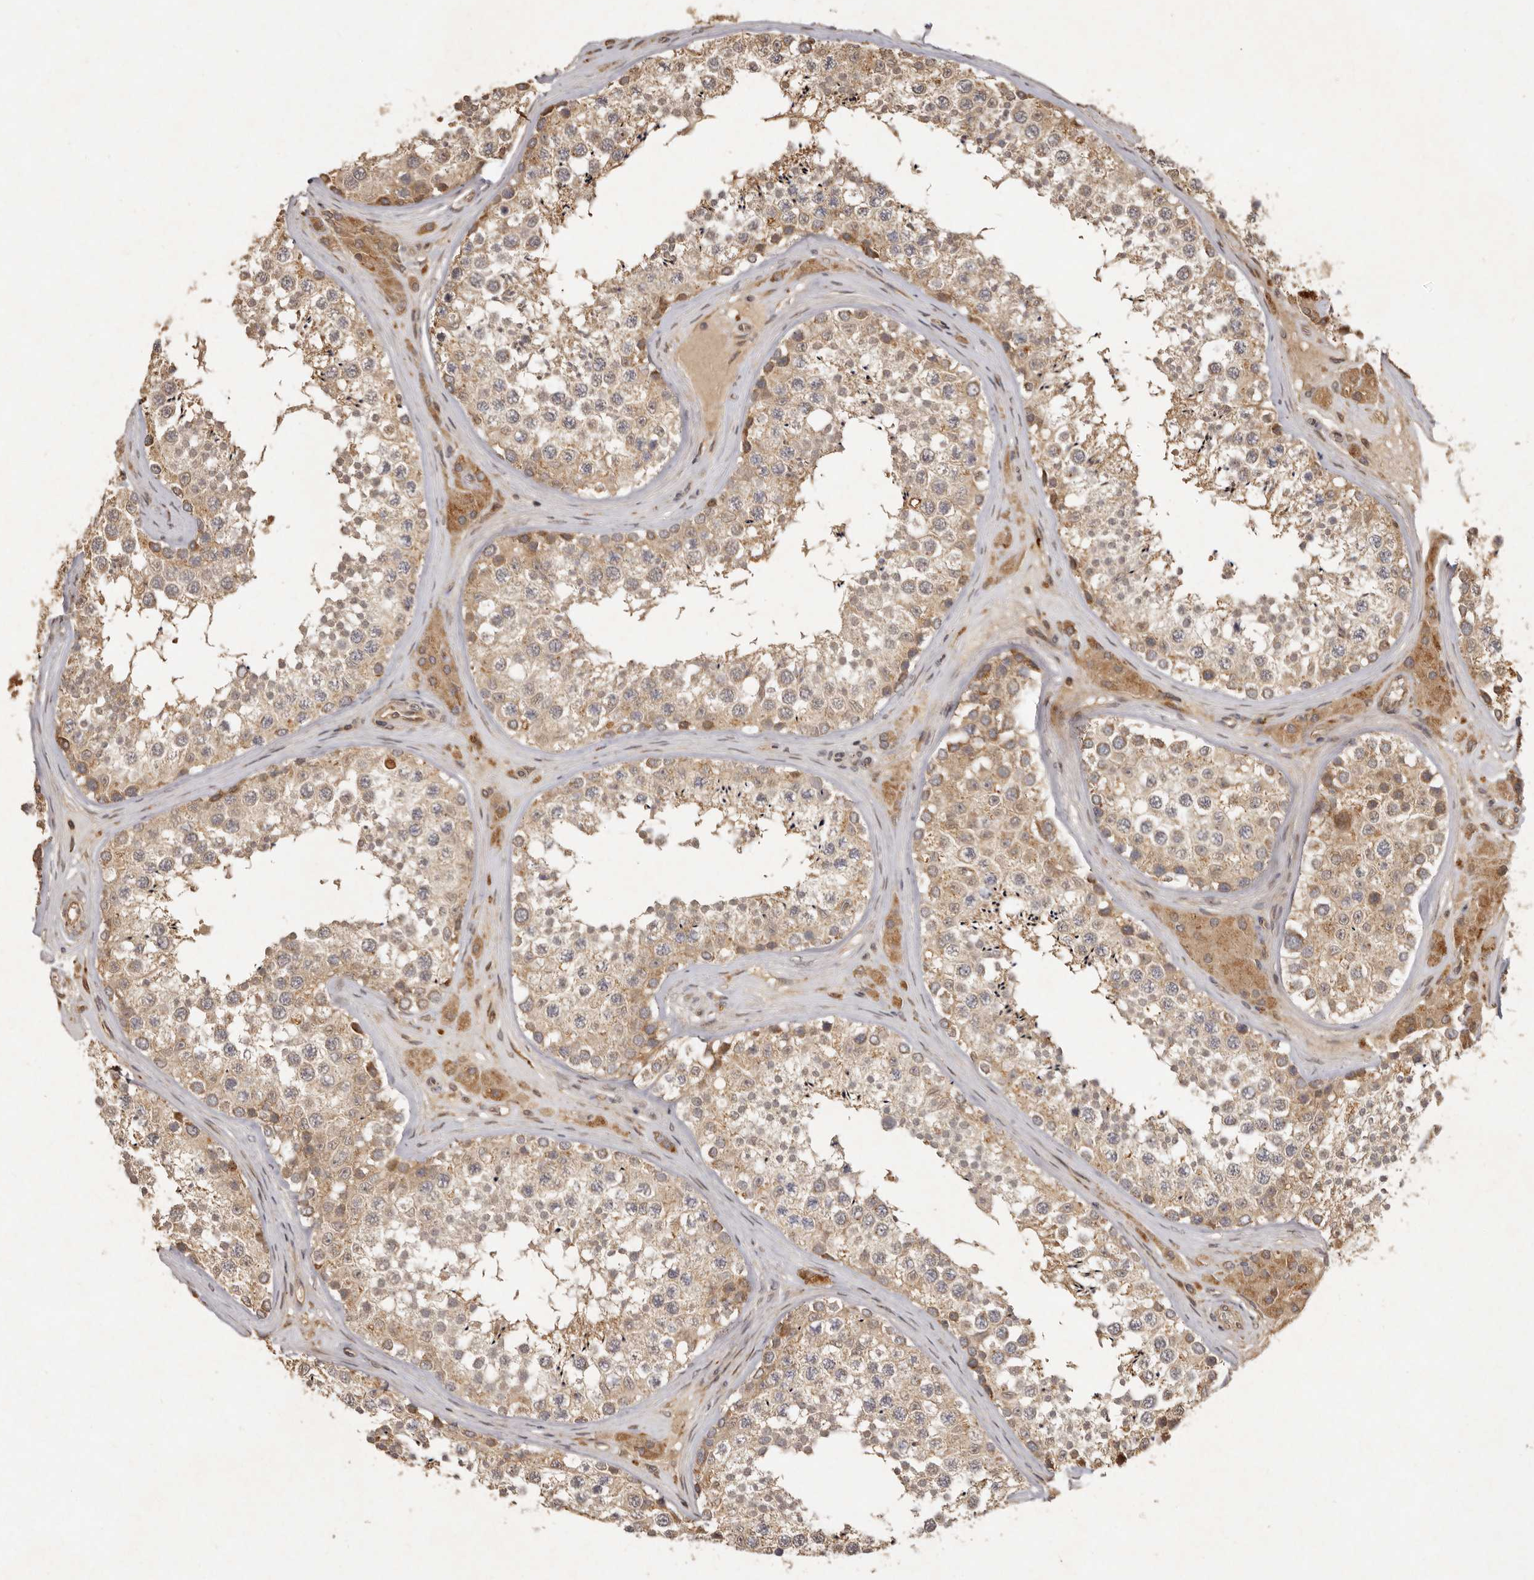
{"staining": {"intensity": "moderate", "quantity": ">75%", "location": "cytoplasmic/membranous"}, "tissue": "testis", "cell_type": "Cells in seminiferous ducts", "image_type": "normal", "snomed": [{"axis": "morphology", "description": "Normal tissue, NOS"}, {"axis": "topography", "description": "Testis"}], "caption": "A brown stain highlights moderate cytoplasmic/membranous staining of a protein in cells in seminiferous ducts of benign testis. Using DAB (3,3'-diaminobenzidine) (brown) and hematoxylin (blue) stains, captured at high magnification using brightfield microscopy.", "gene": "SEMA3A", "patient": {"sex": "male", "age": 46}}